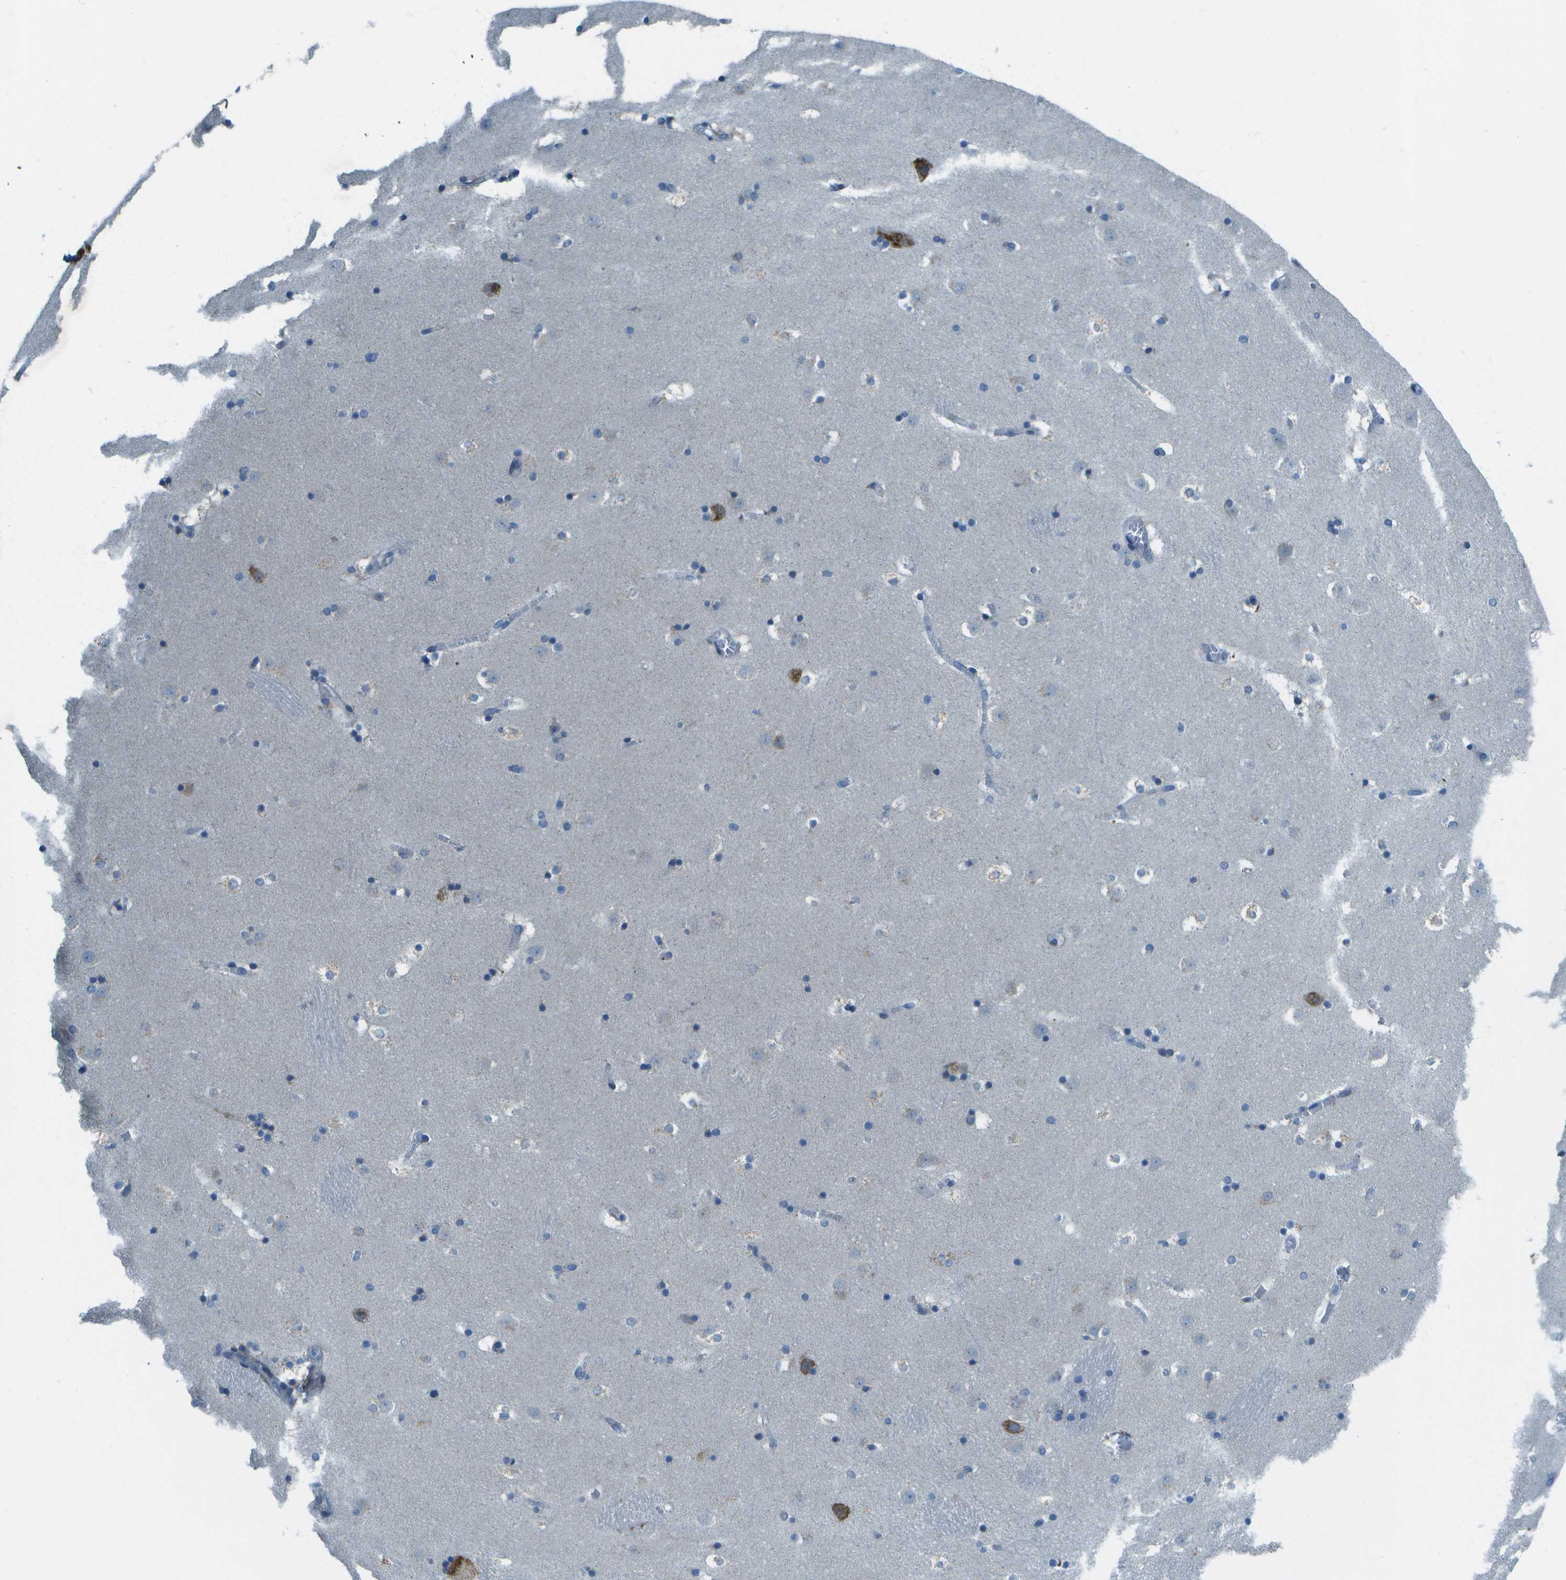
{"staining": {"intensity": "negative", "quantity": "none", "location": "none"}, "tissue": "caudate", "cell_type": "Glial cells", "image_type": "normal", "snomed": [{"axis": "morphology", "description": "Normal tissue, NOS"}, {"axis": "topography", "description": "Lateral ventricle wall"}], "caption": "DAB (3,3'-diaminobenzidine) immunohistochemical staining of normal human caudate exhibits no significant positivity in glial cells. The staining was performed using DAB to visualize the protein expression in brown, while the nuclei were stained in blue with hematoxylin (Magnification: 20x).", "gene": "KCTD3", "patient": {"sex": "male", "age": 45}}